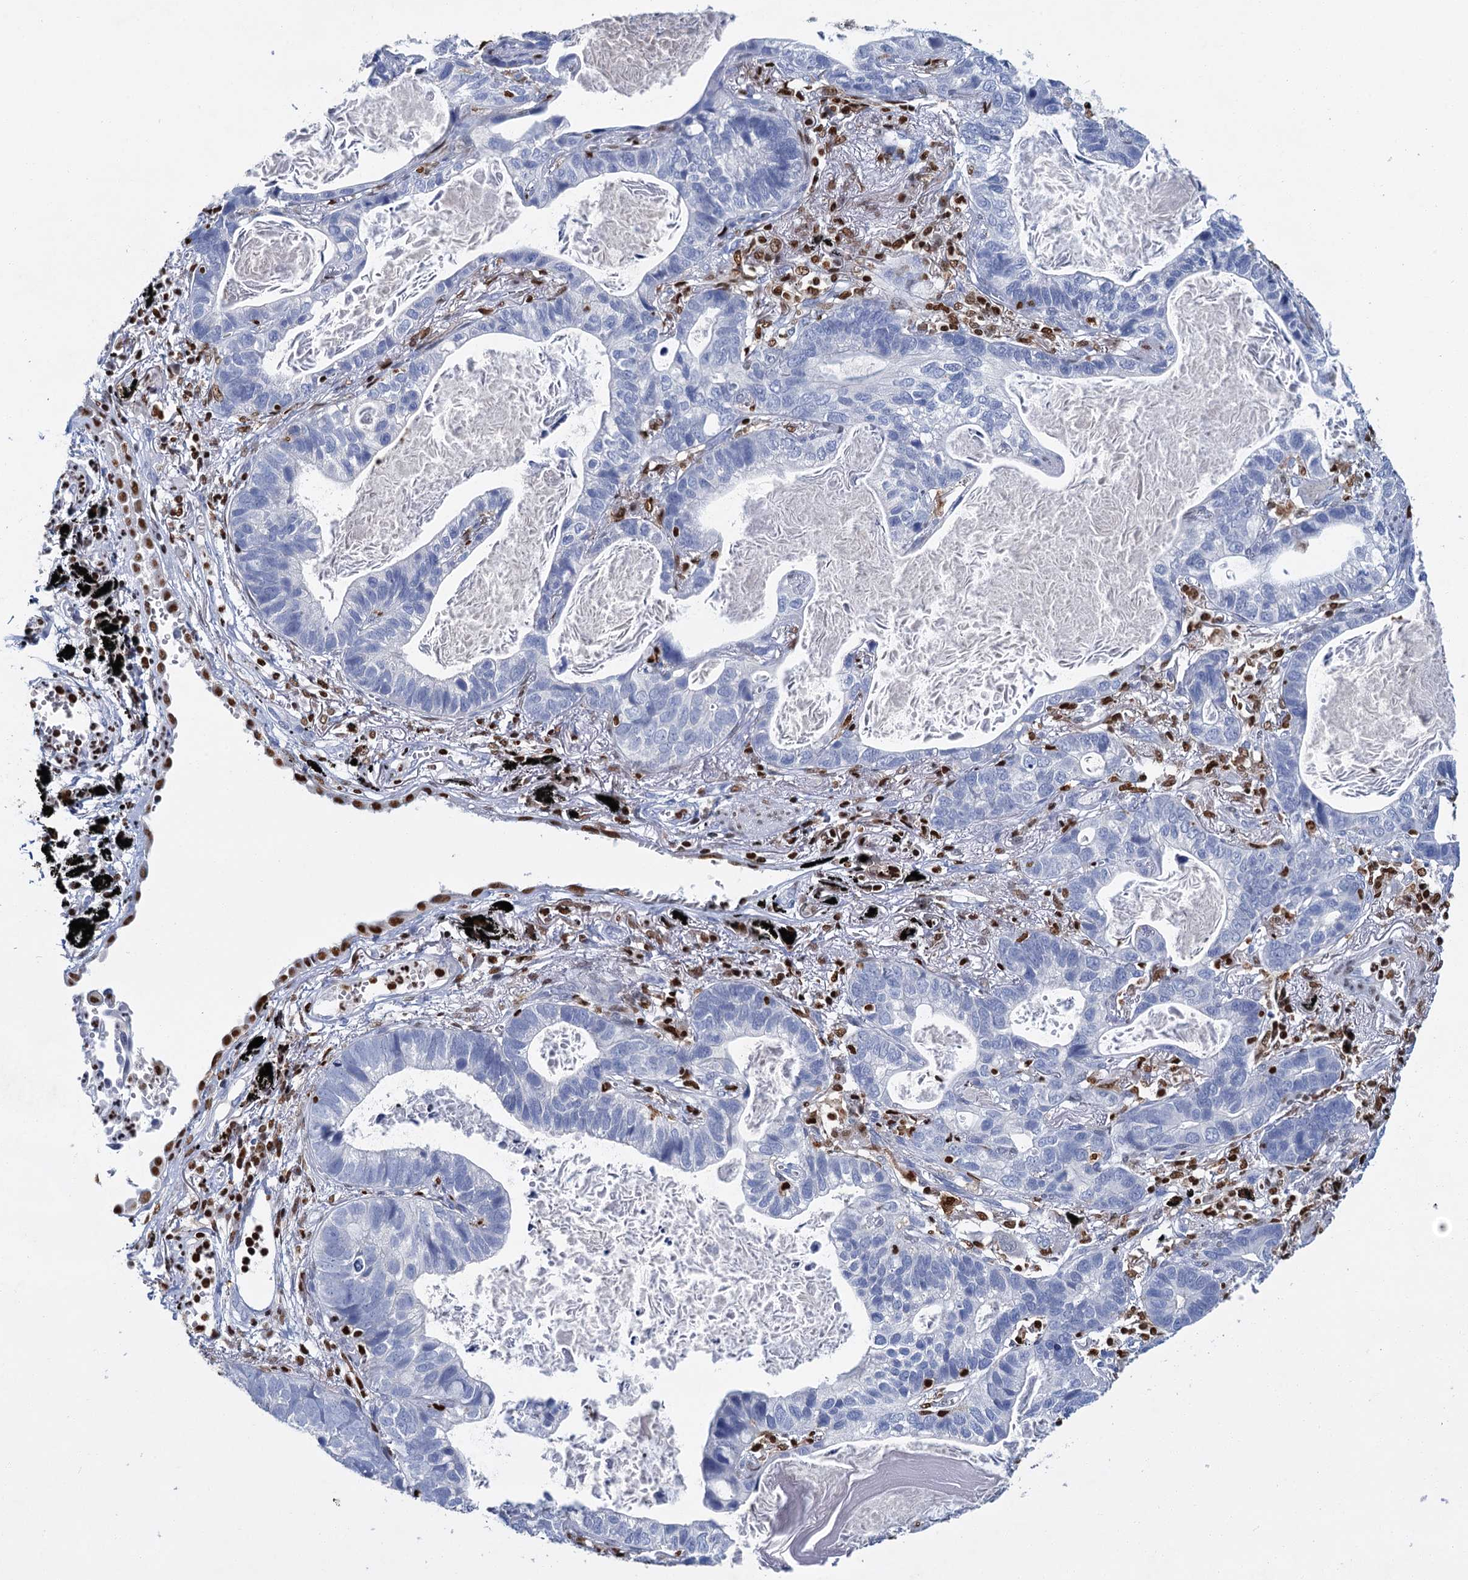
{"staining": {"intensity": "negative", "quantity": "none", "location": "none"}, "tissue": "lung cancer", "cell_type": "Tumor cells", "image_type": "cancer", "snomed": [{"axis": "morphology", "description": "Adenocarcinoma, NOS"}, {"axis": "topography", "description": "Lung"}], "caption": "The IHC micrograph has no significant staining in tumor cells of adenocarcinoma (lung) tissue.", "gene": "CELF2", "patient": {"sex": "male", "age": 67}}